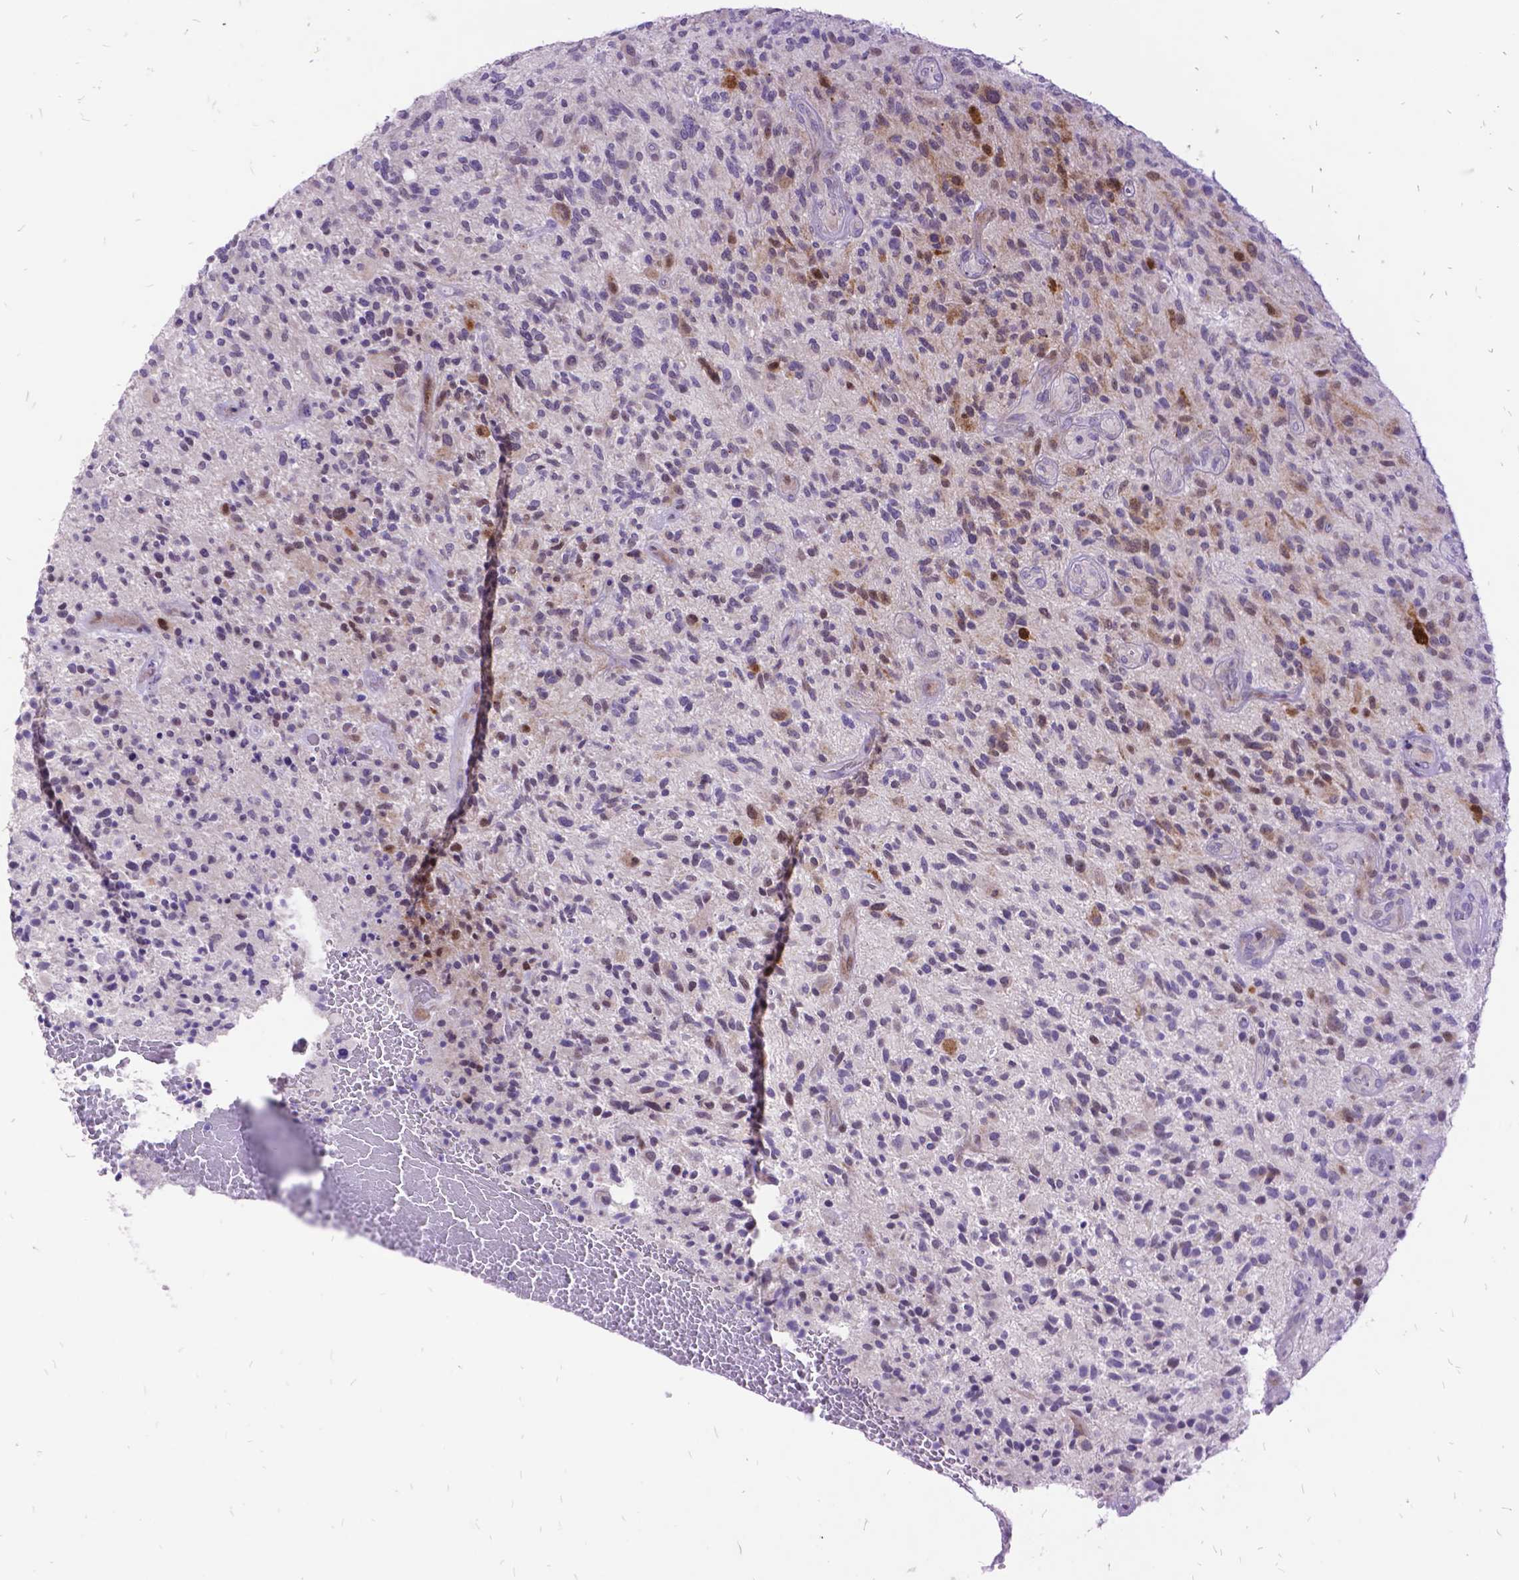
{"staining": {"intensity": "negative", "quantity": "none", "location": "none"}, "tissue": "glioma", "cell_type": "Tumor cells", "image_type": "cancer", "snomed": [{"axis": "morphology", "description": "Glioma, malignant, High grade"}, {"axis": "topography", "description": "Brain"}], "caption": "IHC histopathology image of high-grade glioma (malignant) stained for a protein (brown), which demonstrates no expression in tumor cells. (DAB IHC with hematoxylin counter stain).", "gene": "ITGB6", "patient": {"sex": "male", "age": 47}}